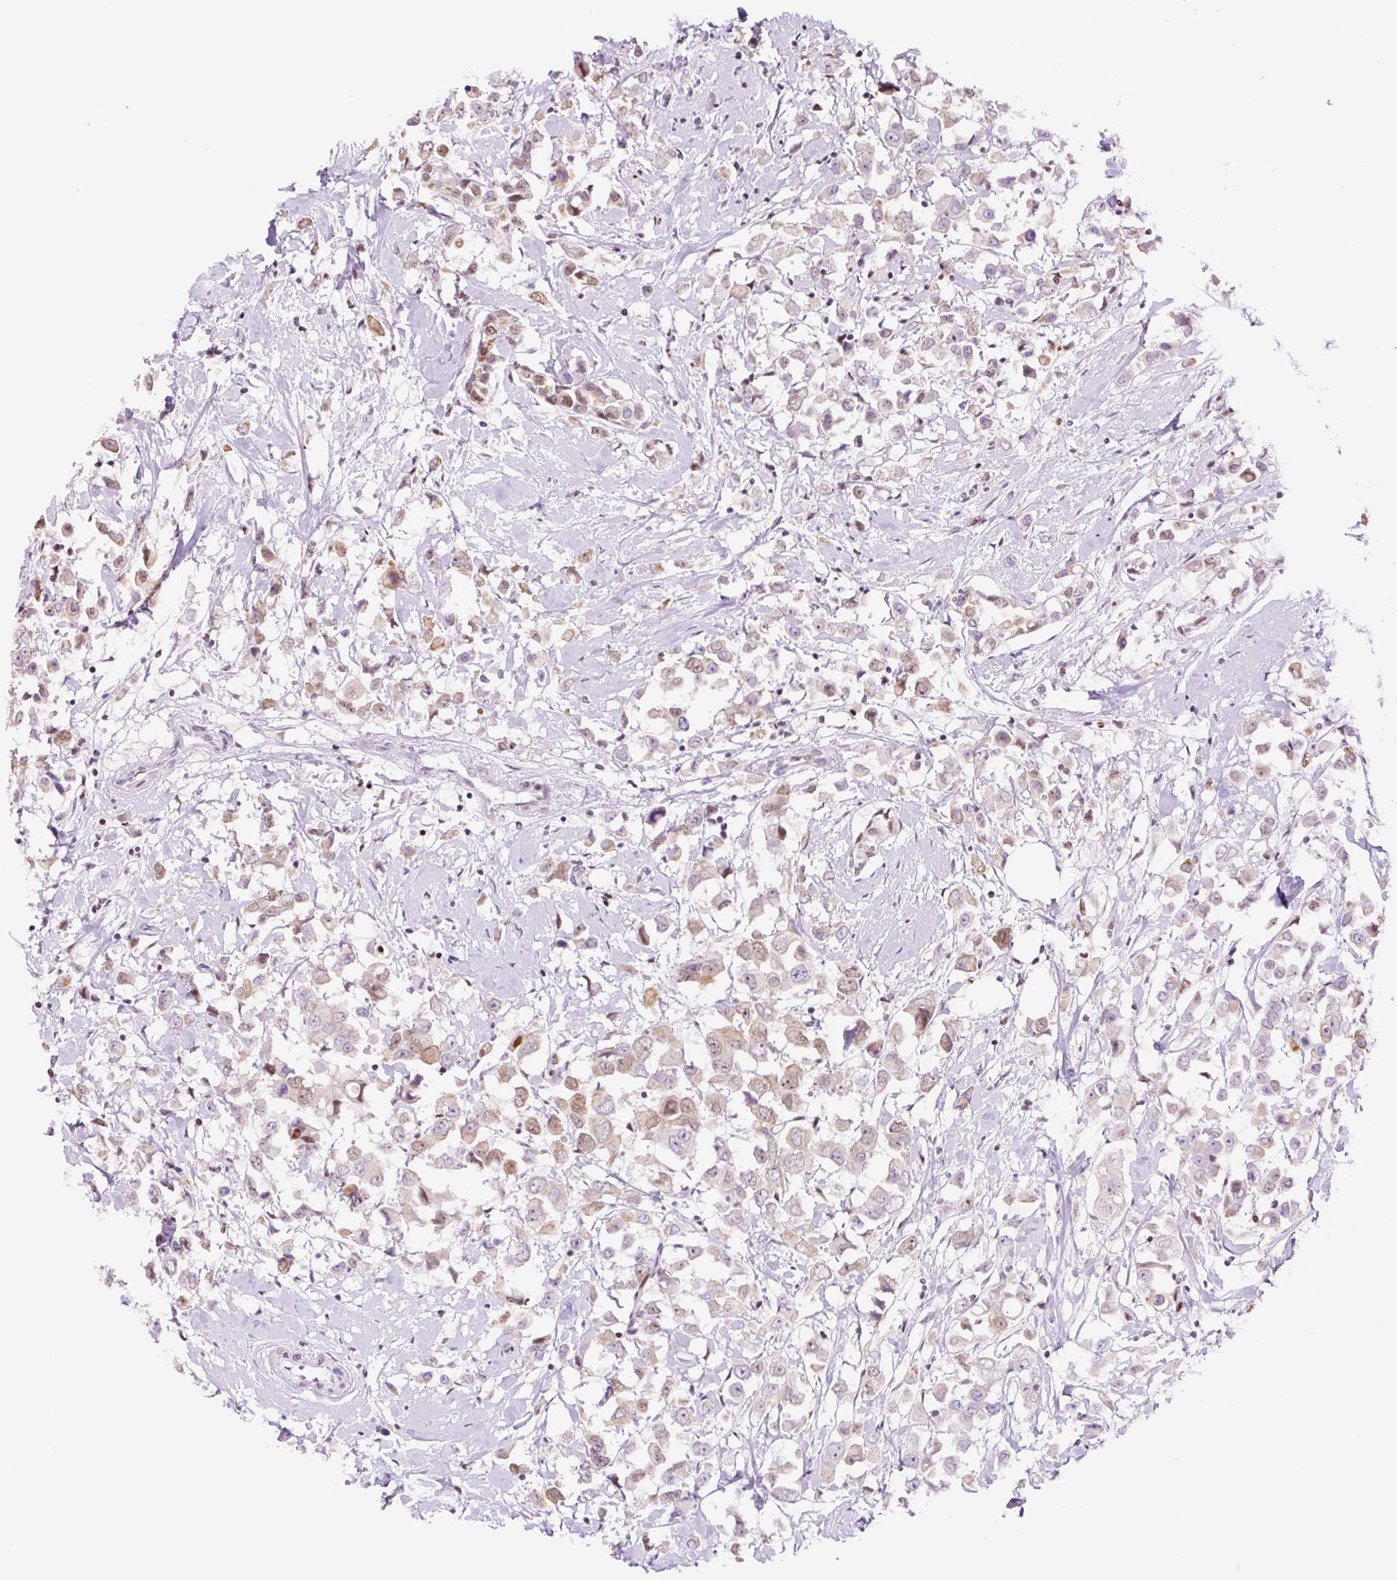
{"staining": {"intensity": "weak", "quantity": "25%-75%", "location": "nuclear"}, "tissue": "breast cancer", "cell_type": "Tumor cells", "image_type": "cancer", "snomed": [{"axis": "morphology", "description": "Duct carcinoma"}, {"axis": "topography", "description": "Breast"}], "caption": "Immunohistochemistry (IHC) histopathology image of neoplastic tissue: breast cancer stained using immunohistochemistry (IHC) displays low levels of weak protein expression localized specifically in the nuclear of tumor cells, appearing as a nuclear brown color.", "gene": "TAF1A", "patient": {"sex": "female", "age": 61}}